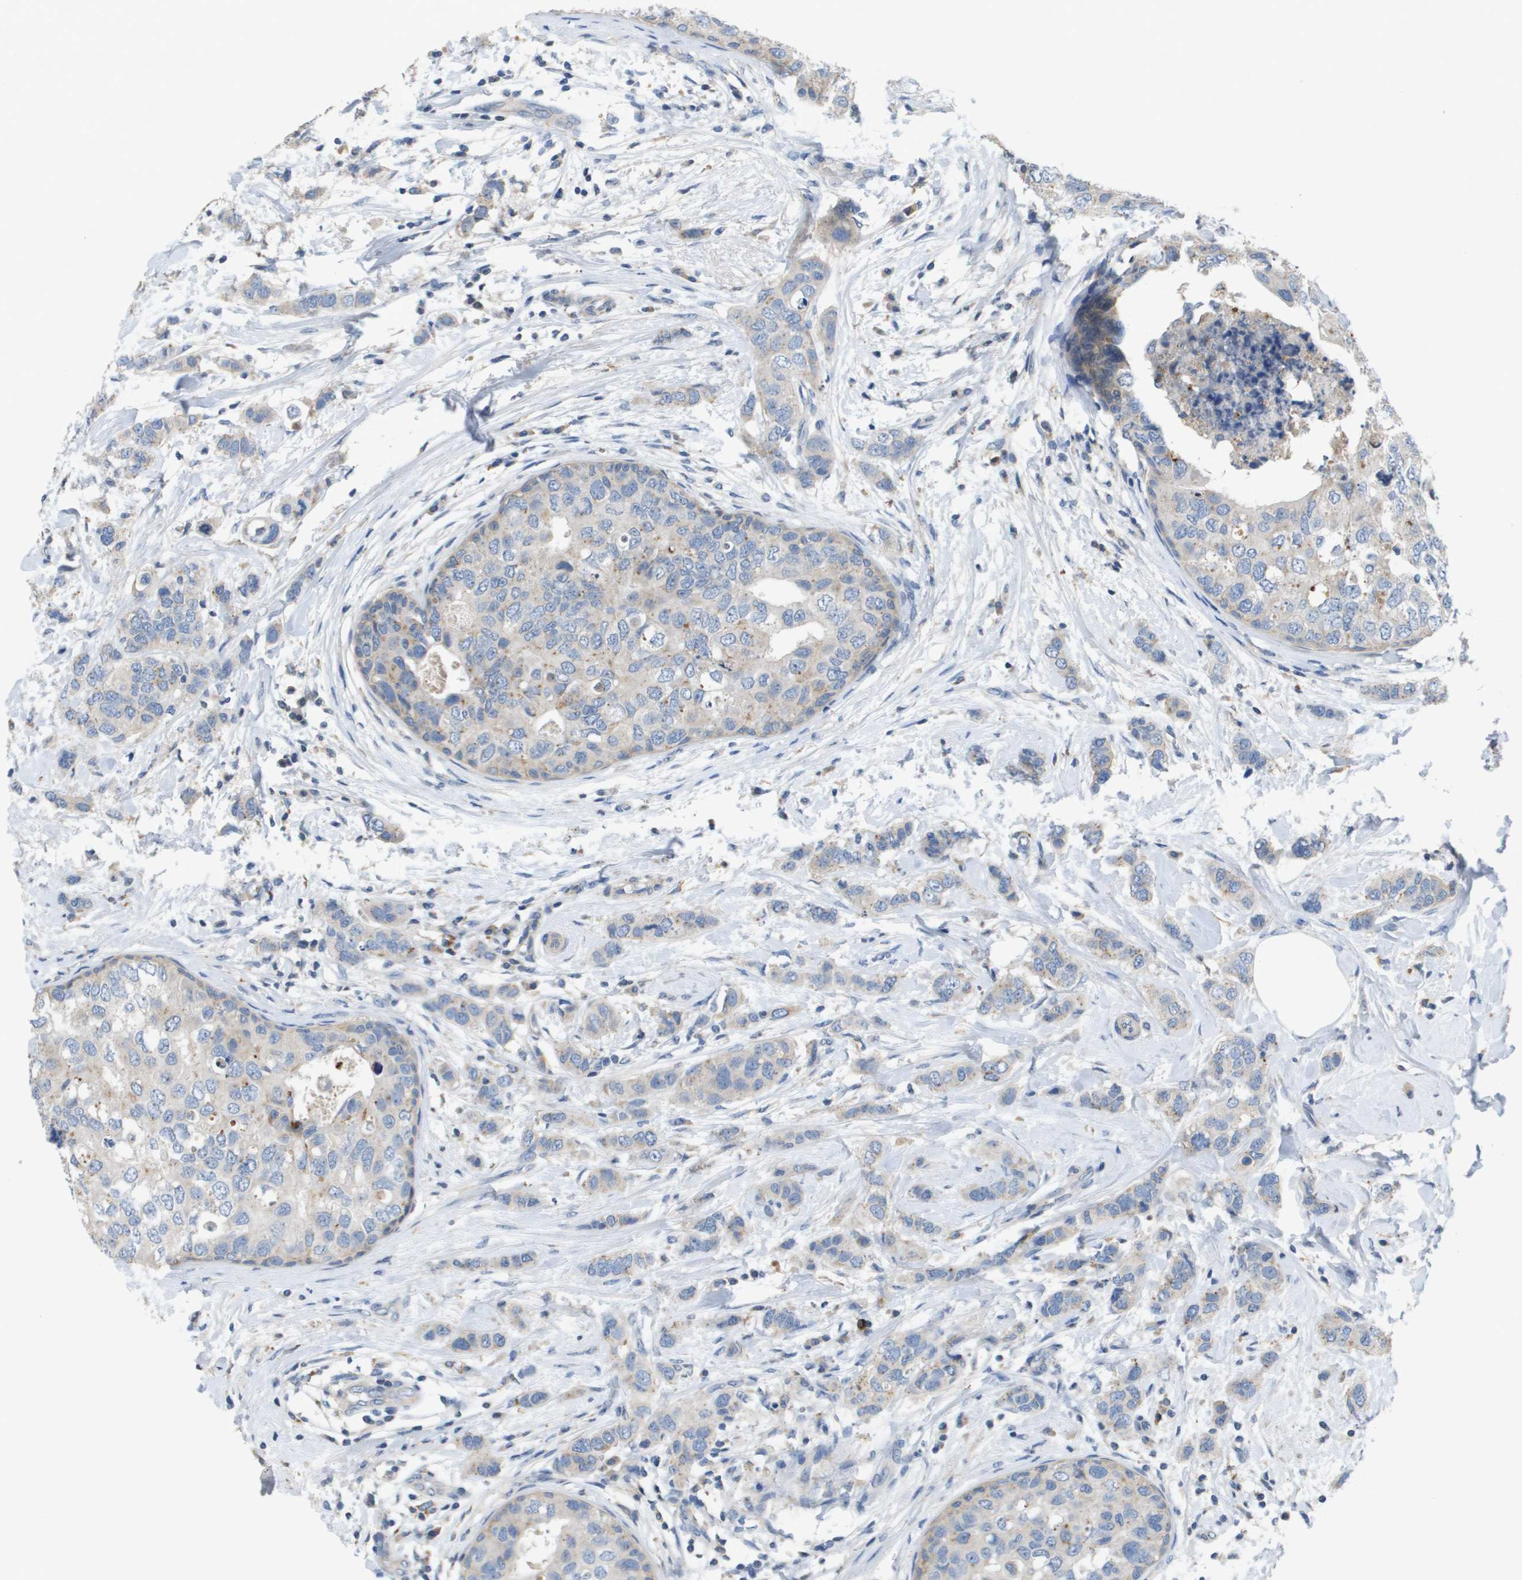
{"staining": {"intensity": "weak", "quantity": "<25%", "location": "cytoplasmic/membranous"}, "tissue": "breast cancer", "cell_type": "Tumor cells", "image_type": "cancer", "snomed": [{"axis": "morphology", "description": "Duct carcinoma"}, {"axis": "topography", "description": "Breast"}], "caption": "This photomicrograph is of breast cancer (intraductal carcinoma) stained with IHC to label a protein in brown with the nuclei are counter-stained blue. There is no expression in tumor cells. Nuclei are stained in blue.", "gene": "B3GNT5", "patient": {"sex": "female", "age": 50}}